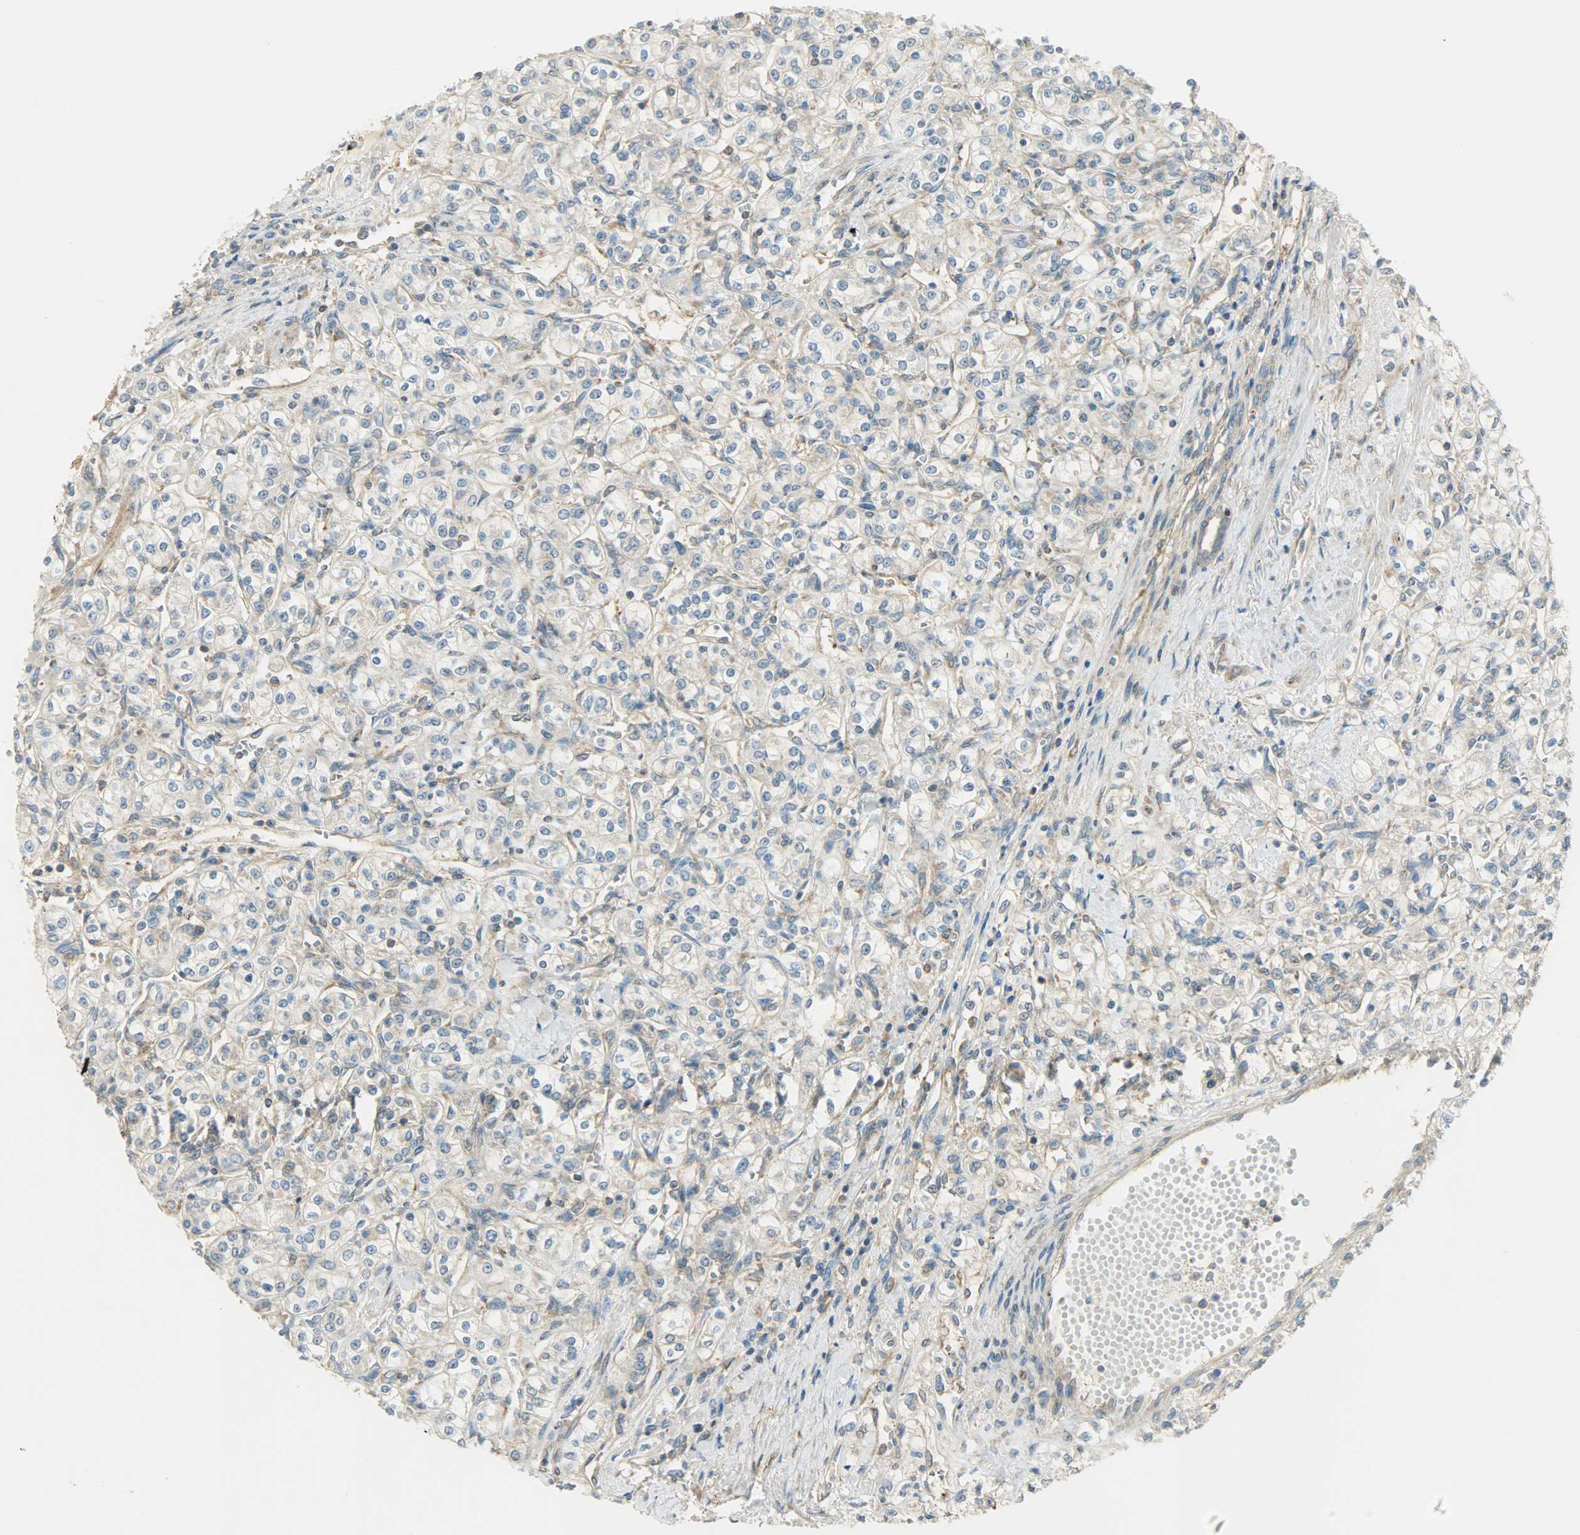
{"staining": {"intensity": "weak", "quantity": "25%-75%", "location": "cytoplasmic/membranous"}, "tissue": "renal cancer", "cell_type": "Tumor cells", "image_type": "cancer", "snomed": [{"axis": "morphology", "description": "Adenocarcinoma, NOS"}, {"axis": "topography", "description": "Kidney"}], "caption": "This is a micrograph of immunohistochemistry staining of renal cancer (adenocarcinoma), which shows weak expression in the cytoplasmic/membranous of tumor cells.", "gene": "TSC22D2", "patient": {"sex": "male", "age": 77}}